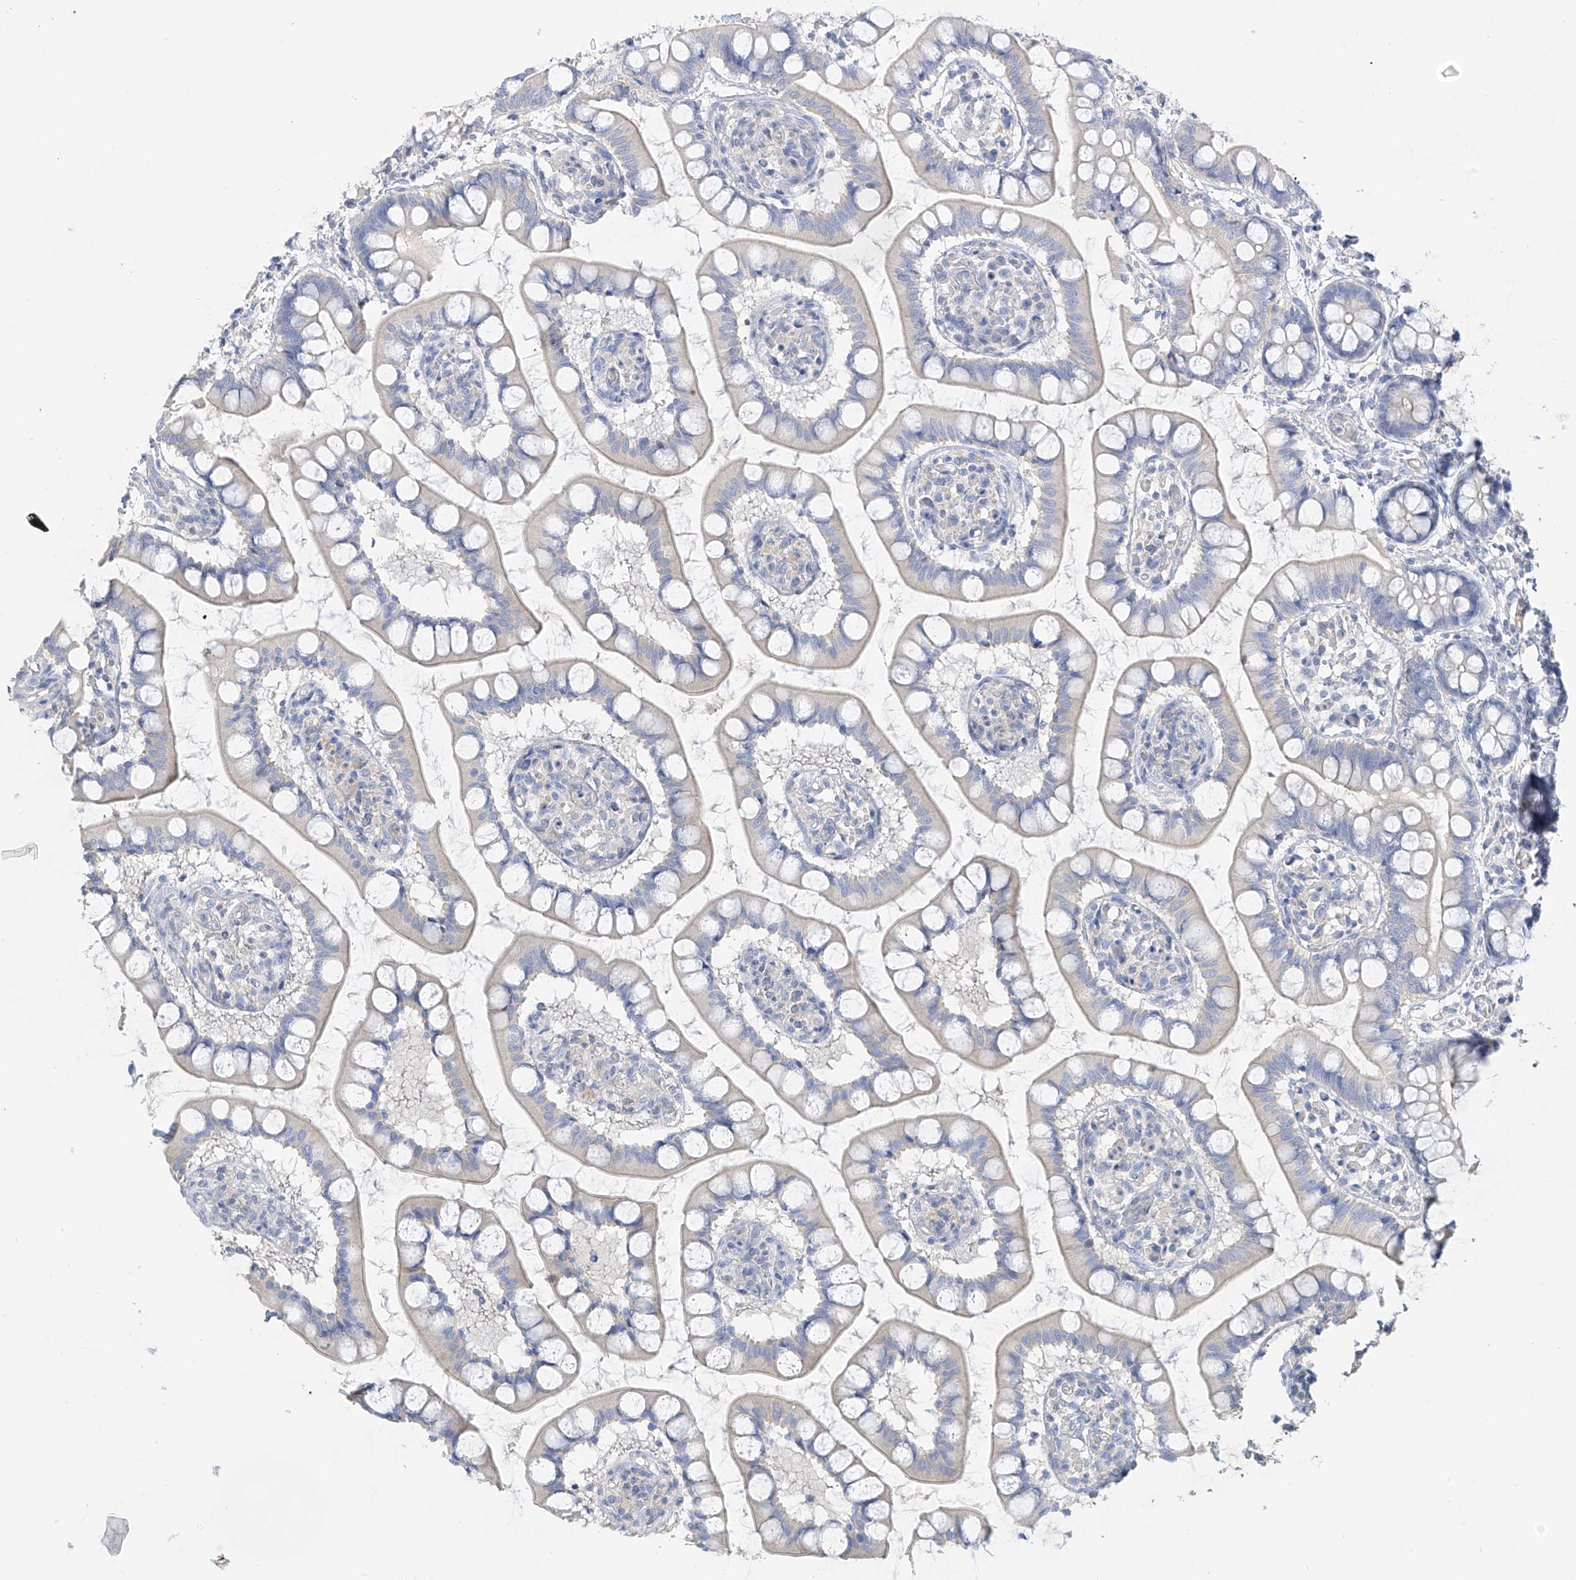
{"staining": {"intensity": "weak", "quantity": "<25%", "location": "cytoplasmic/membranous"}, "tissue": "small intestine", "cell_type": "Glandular cells", "image_type": "normal", "snomed": [{"axis": "morphology", "description": "Normal tissue, NOS"}, {"axis": "topography", "description": "Small intestine"}], "caption": "A histopathology image of small intestine stained for a protein shows no brown staining in glandular cells.", "gene": "PRSS12", "patient": {"sex": "male", "age": 52}}